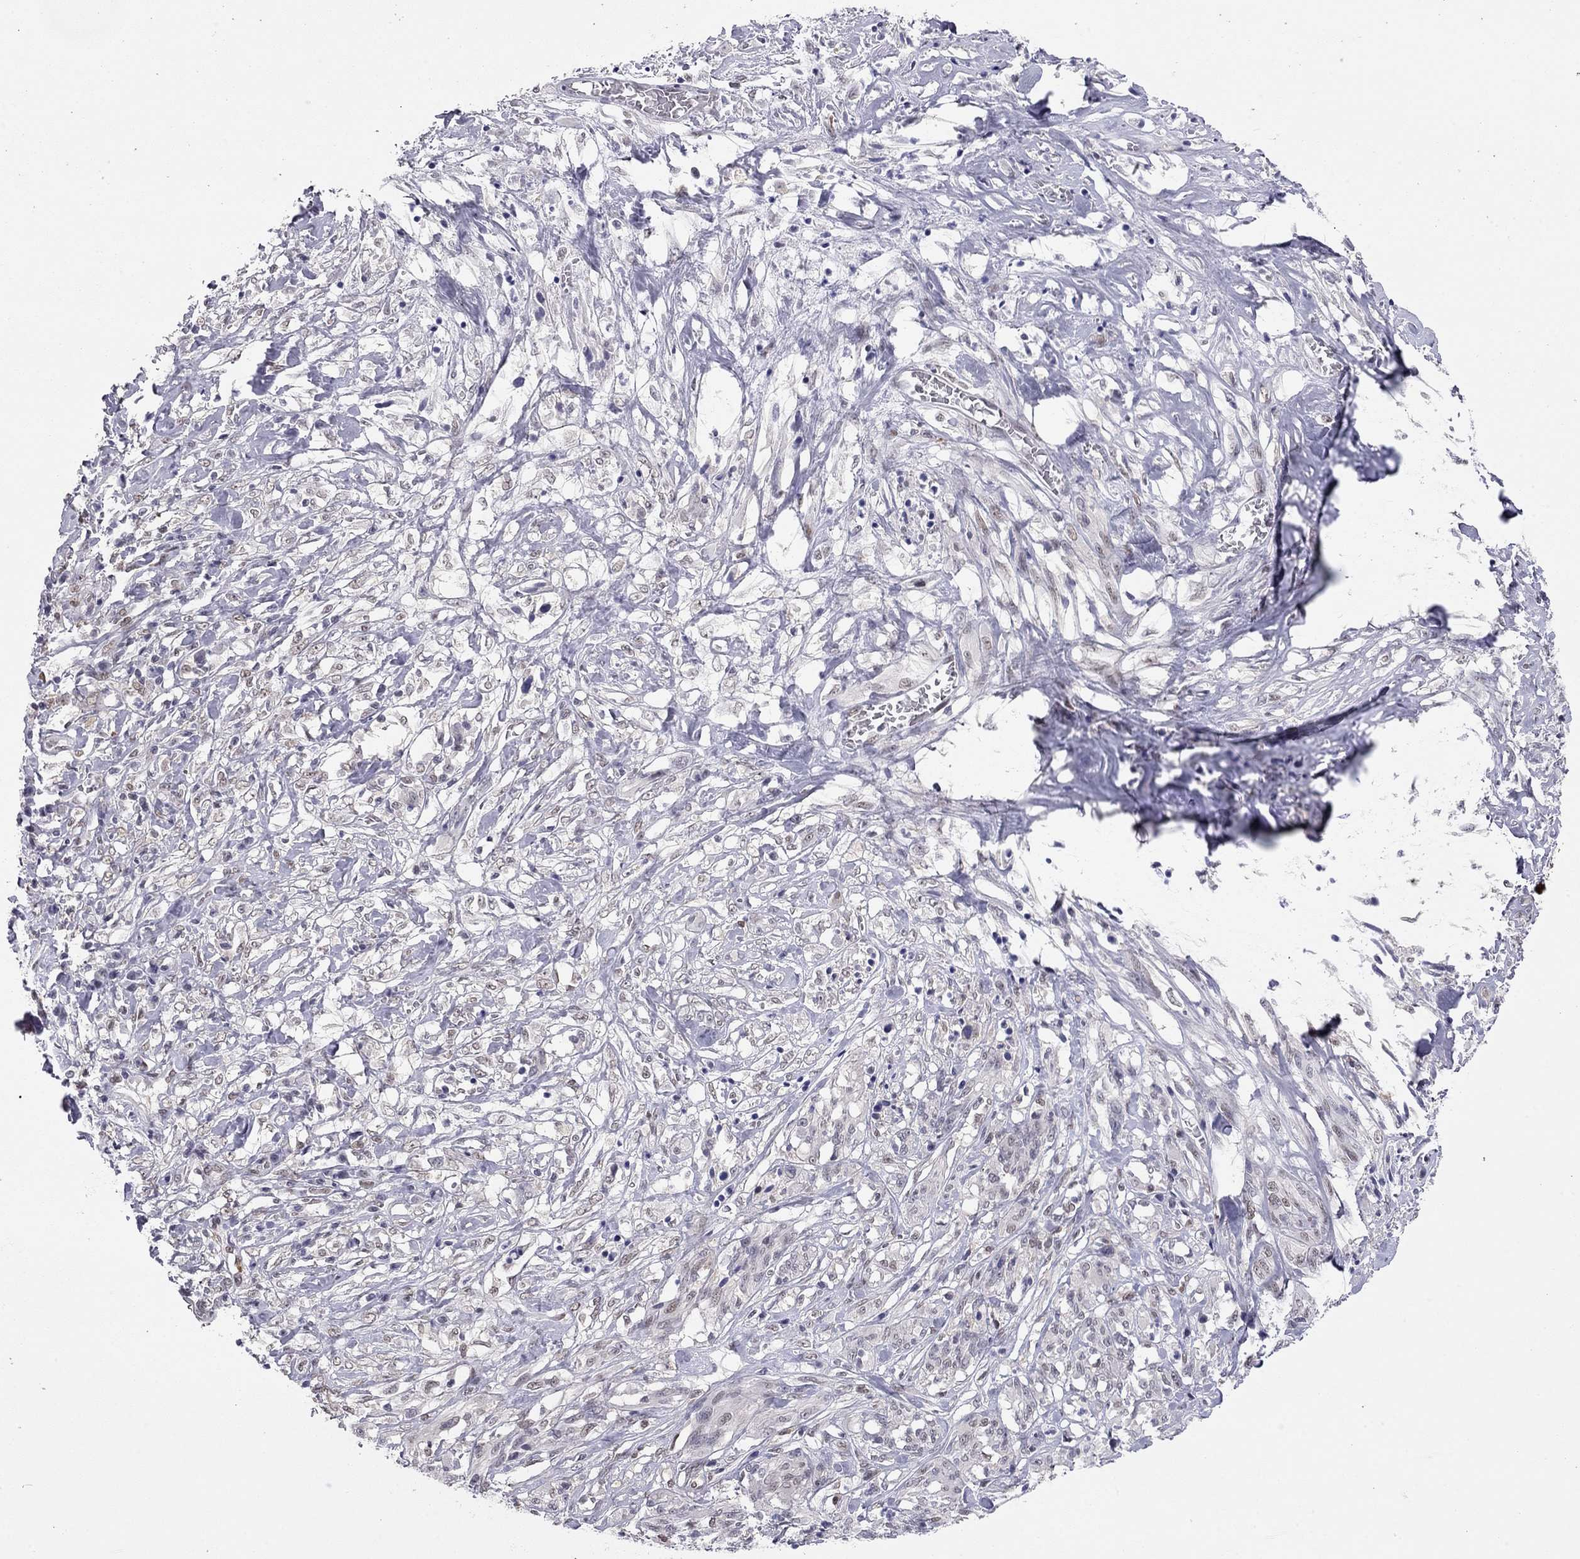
{"staining": {"intensity": "weak", "quantity": "<25%", "location": "nuclear"}, "tissue": "melanoma", "cell_type": "Tumor cells", "image_type": "cancer", "snomed": [{"axis": "morphology", "description": "Malignant melanoma, NOS"}, {"axis": "topography", "description": "Skin"}], "caption": "This is a histopathology image of immunohistochemistry staining of malignant melanoma, which shows no staining in tumor cells.", "gene": "DOT1L", "patient": {"sex": "female", "age": 91}}